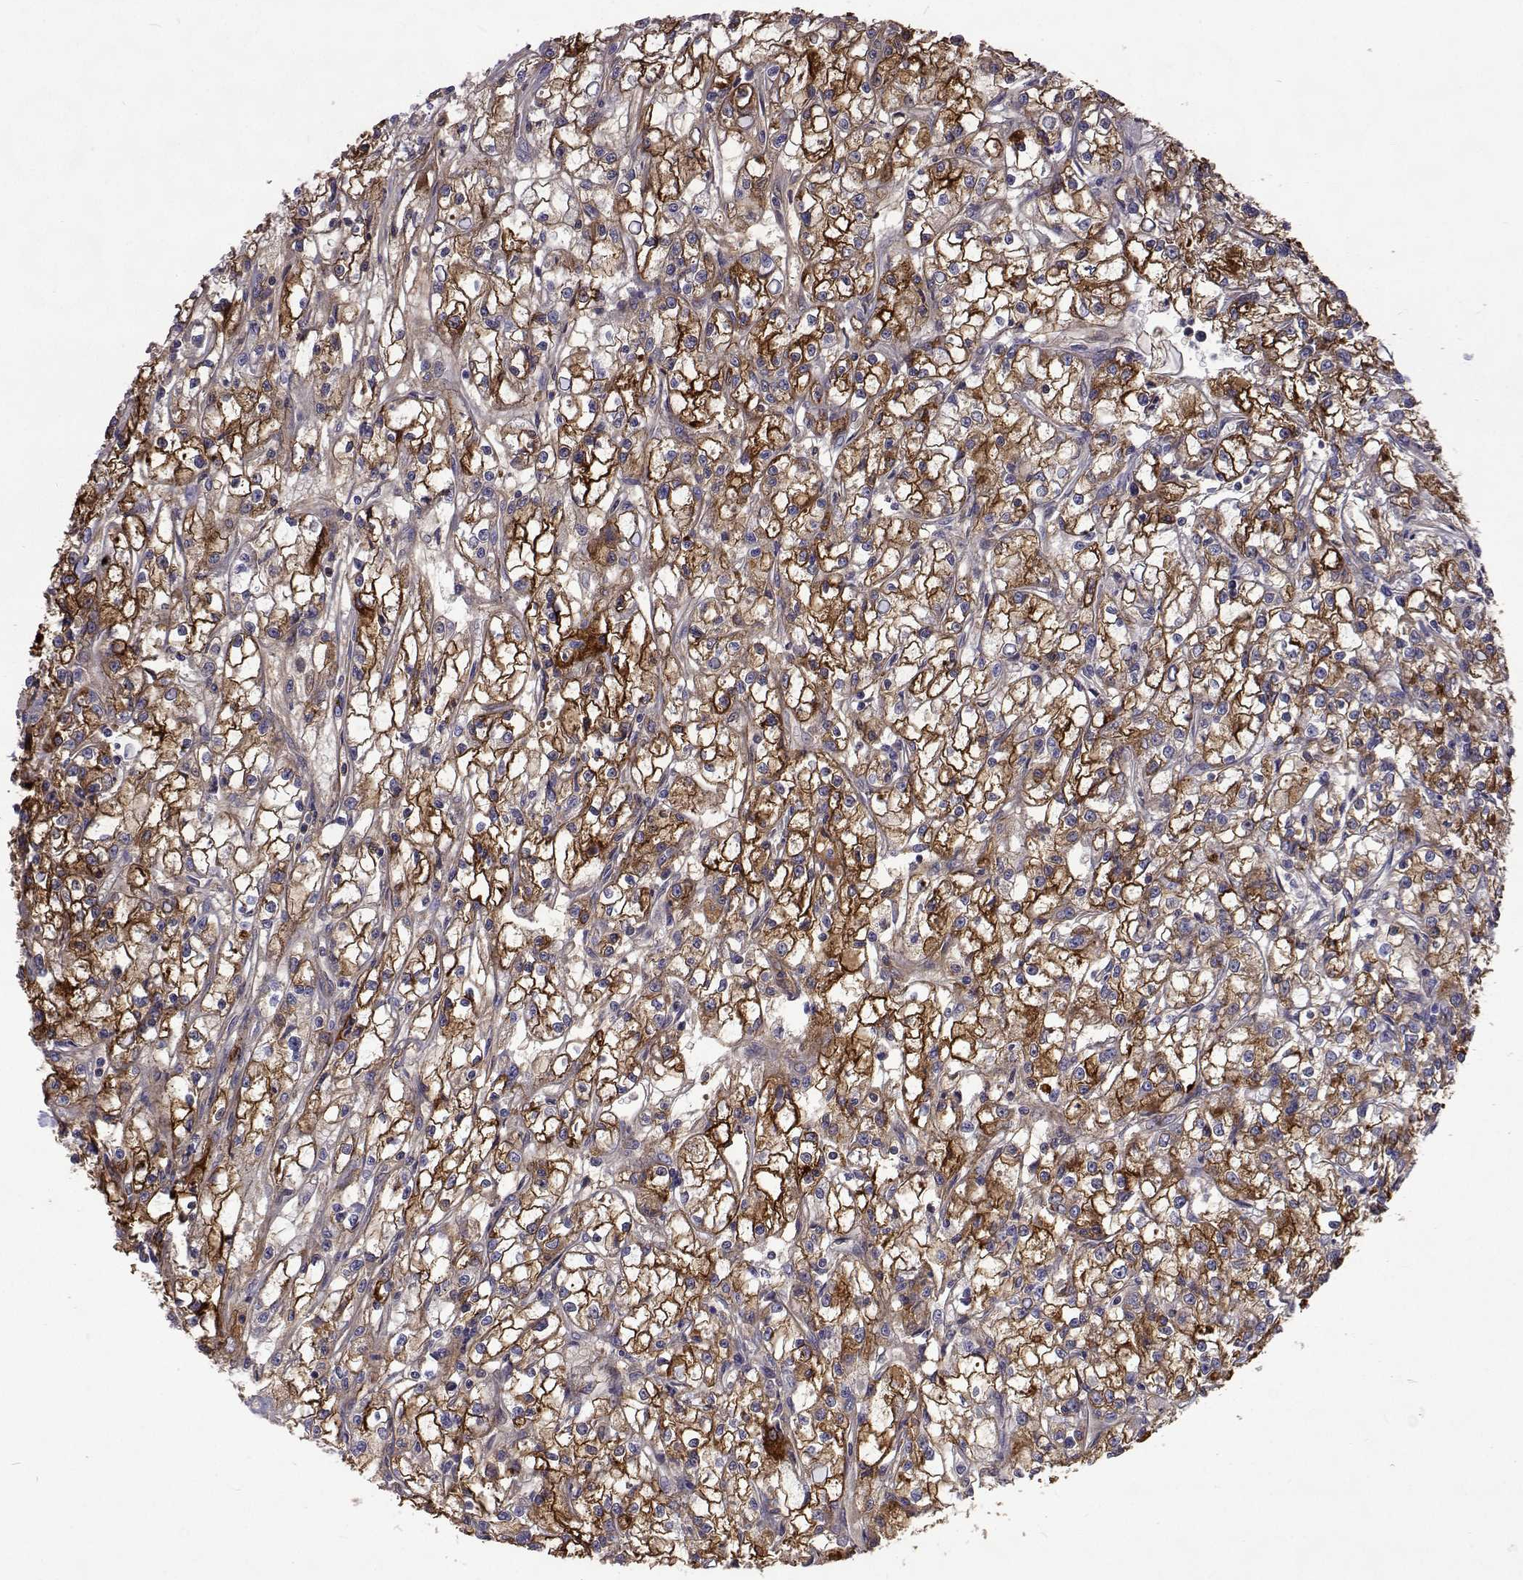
{"staining": {"intensity": "moderate", "quantity": ">75%", "location": "cytoplasmic/membranous"}, "tissue": "renal cancer", "cell_type": "Tumor cells", "image_type": "cancer", "snomed": [{"axis": "morphology", "description": "Adenocarcinoma, NOS"}, {"axis": "topography", "description": "Kidney"}], "caption": "The micrograph reveals immunohistochemical staining of renal adenocarcinoma. There is moderate cytoplasmic/membranous expression is appreciated in about >75% of tumor cells.", "gene": "NPR3", "patient": {"sex": "female", "age": 59}}